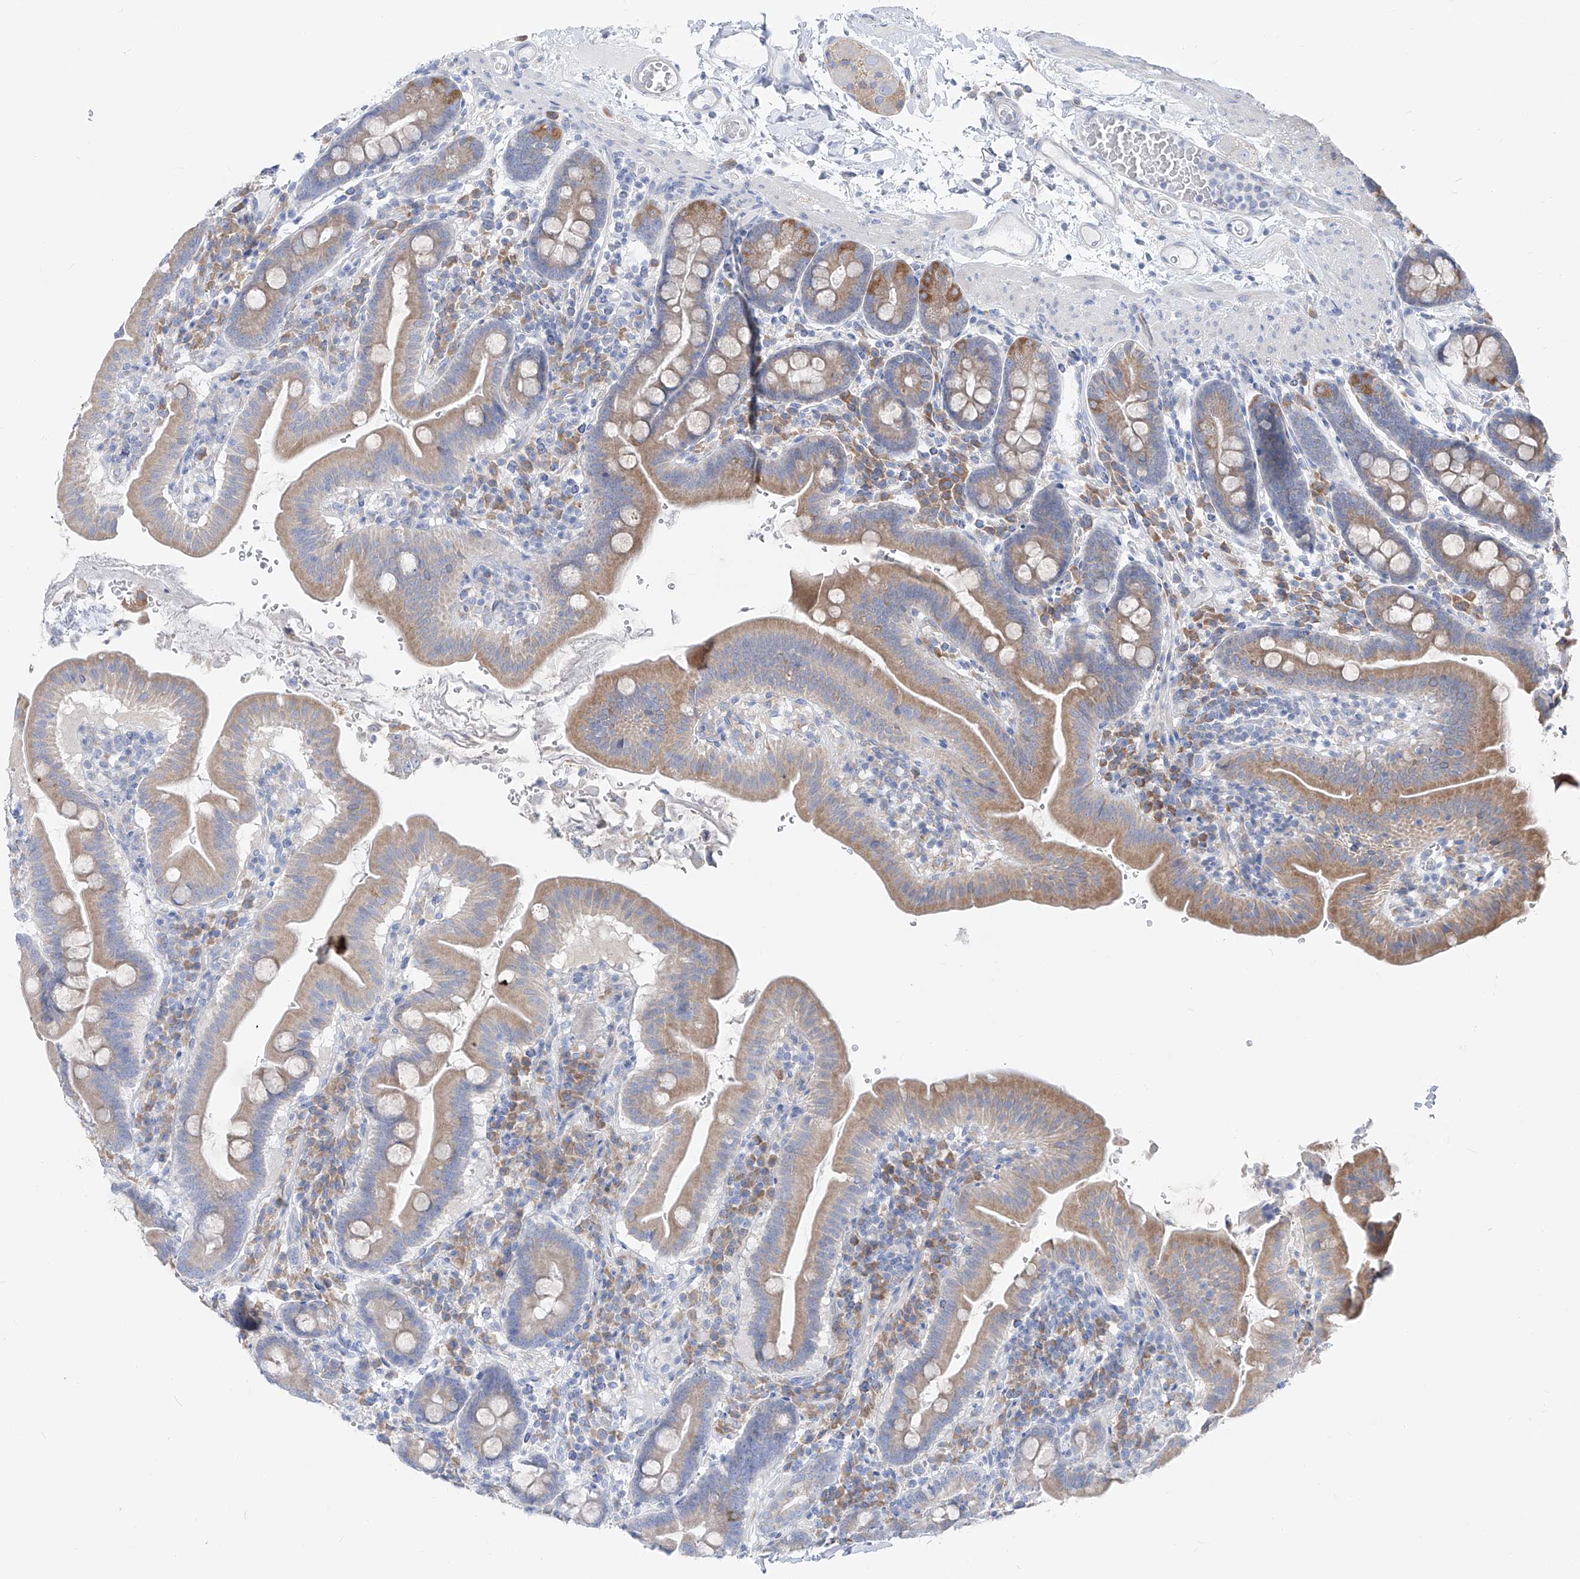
{"staining": {"intensity": "moderate", "quantity": "25%-75%", "location": "cytoplasmic/membranous"}, "tissue": "duodenum", "cell_type": "Glandular cells", "image_type": "normal", "snomed": [{"axis": "morphology", "description": "Normal tissue, NOS"}, {"axis": "morphology", "description": "Adenocarcinoma, NOS"}, {"axis": "topography", "description": "Pancreas"}, {"axis": "topography", "description": "Duodenum"}], "caption": "Duodenum stained with DAB (3,3'-diaminobenzidine) immunohistochemistry exhibits medium levels of moderate cytoplasmic/membranous staining in about 25%-75% of glandular cells. (brown staining indicates protein expression, while blue staining denotes nuclei).", "gene": "UFL1", "patient": {"sex": "male", "age": 50}}